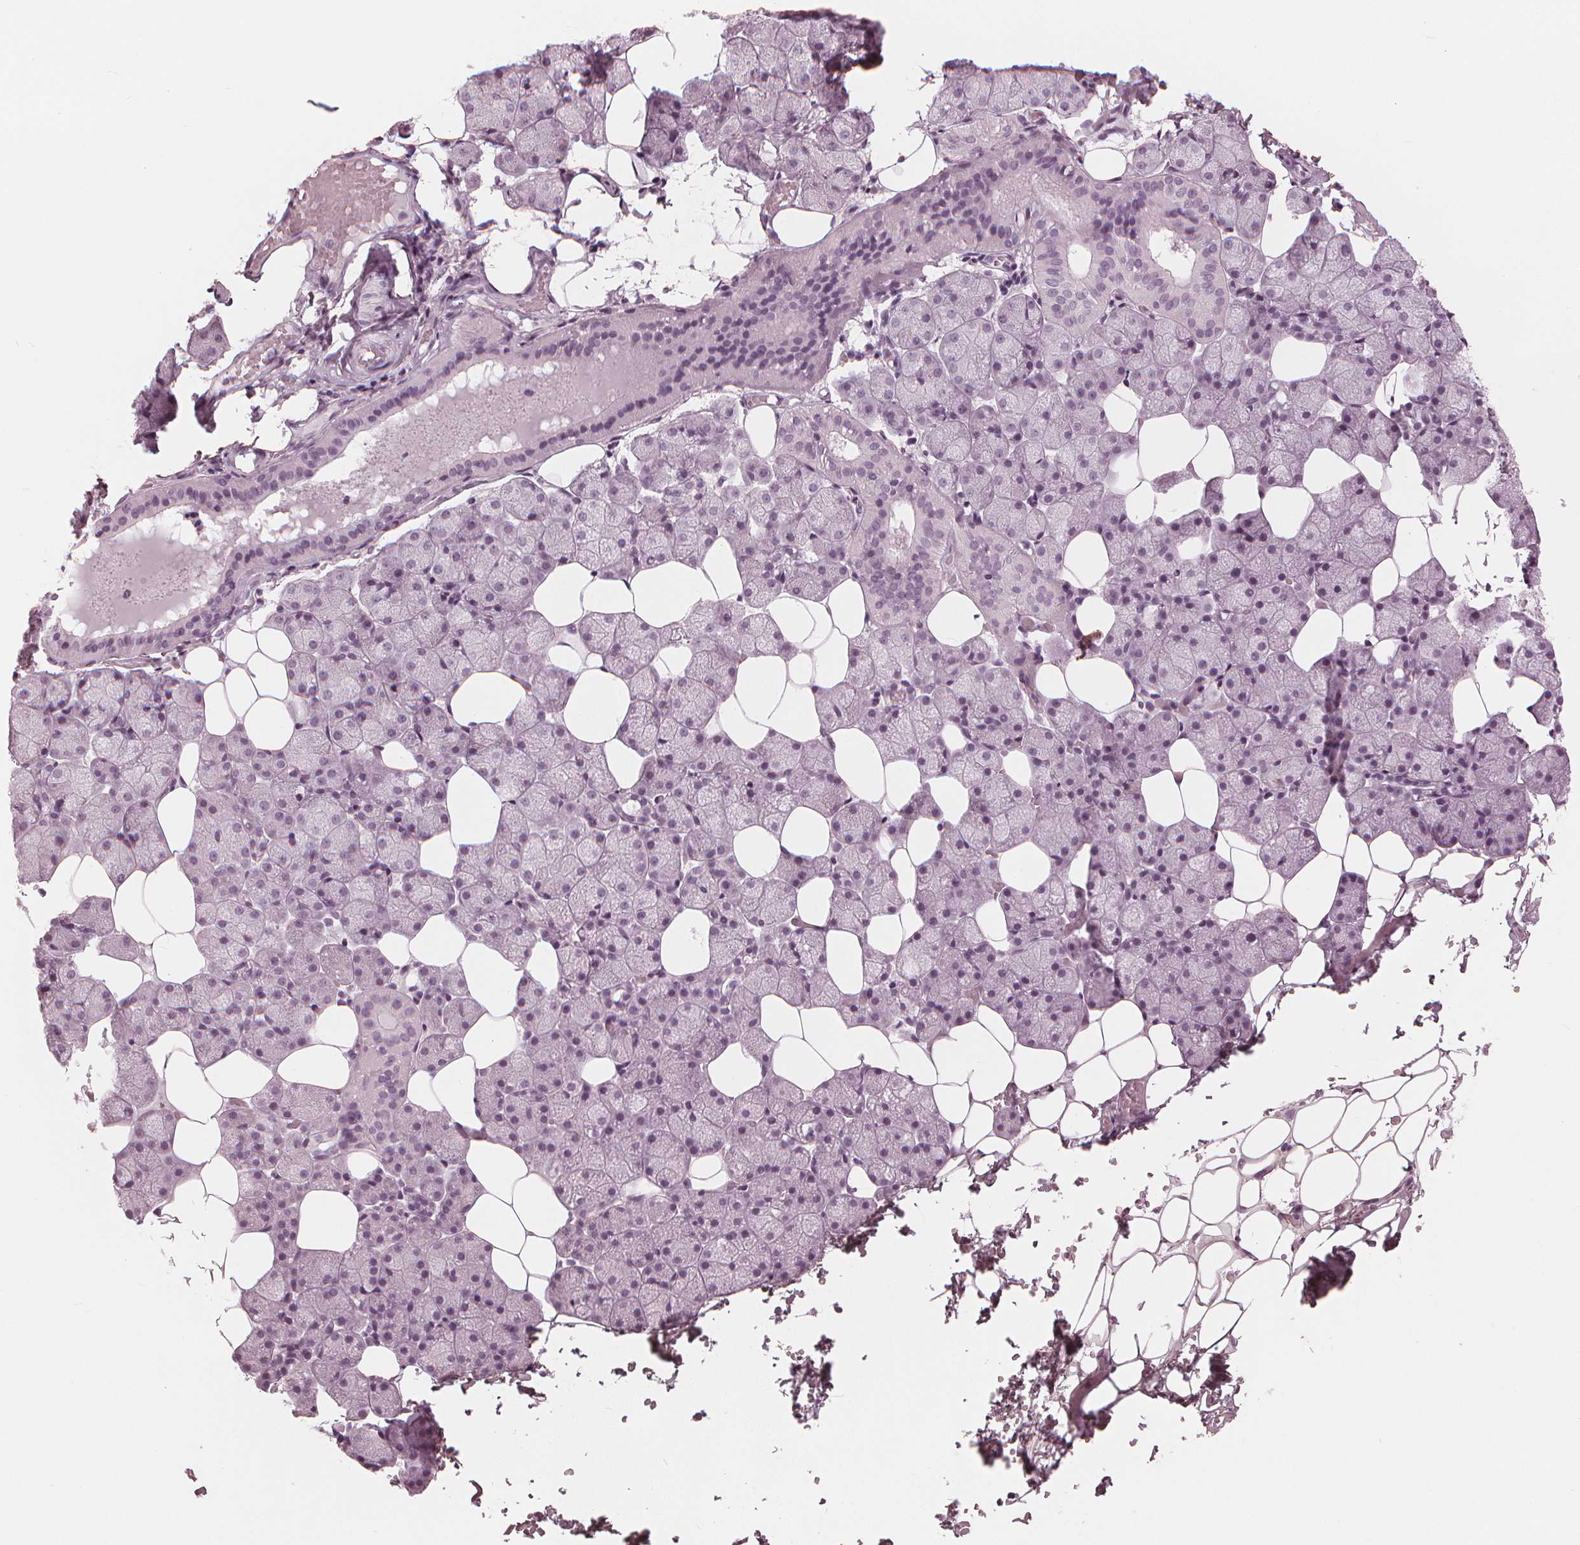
{"staining": {"intensity": "negative", "quantity": "none", "location": "none"}, "tissue": "salivary gland", "cell_type": "Glandular cells", "image_type": "normal", "snomed": [{"axis": "morphology", "description": "Normal tissue, NOS"}, {"axis": "topography", "description": "Salivary gland"}], "caption": "IHC histopathology image of benign salivary gland: human salivary gland stained with DAB shows no significant protein staining in glandular cells.", "gene": "PAEP", "patient": {"sex": "male", "age": 38}}